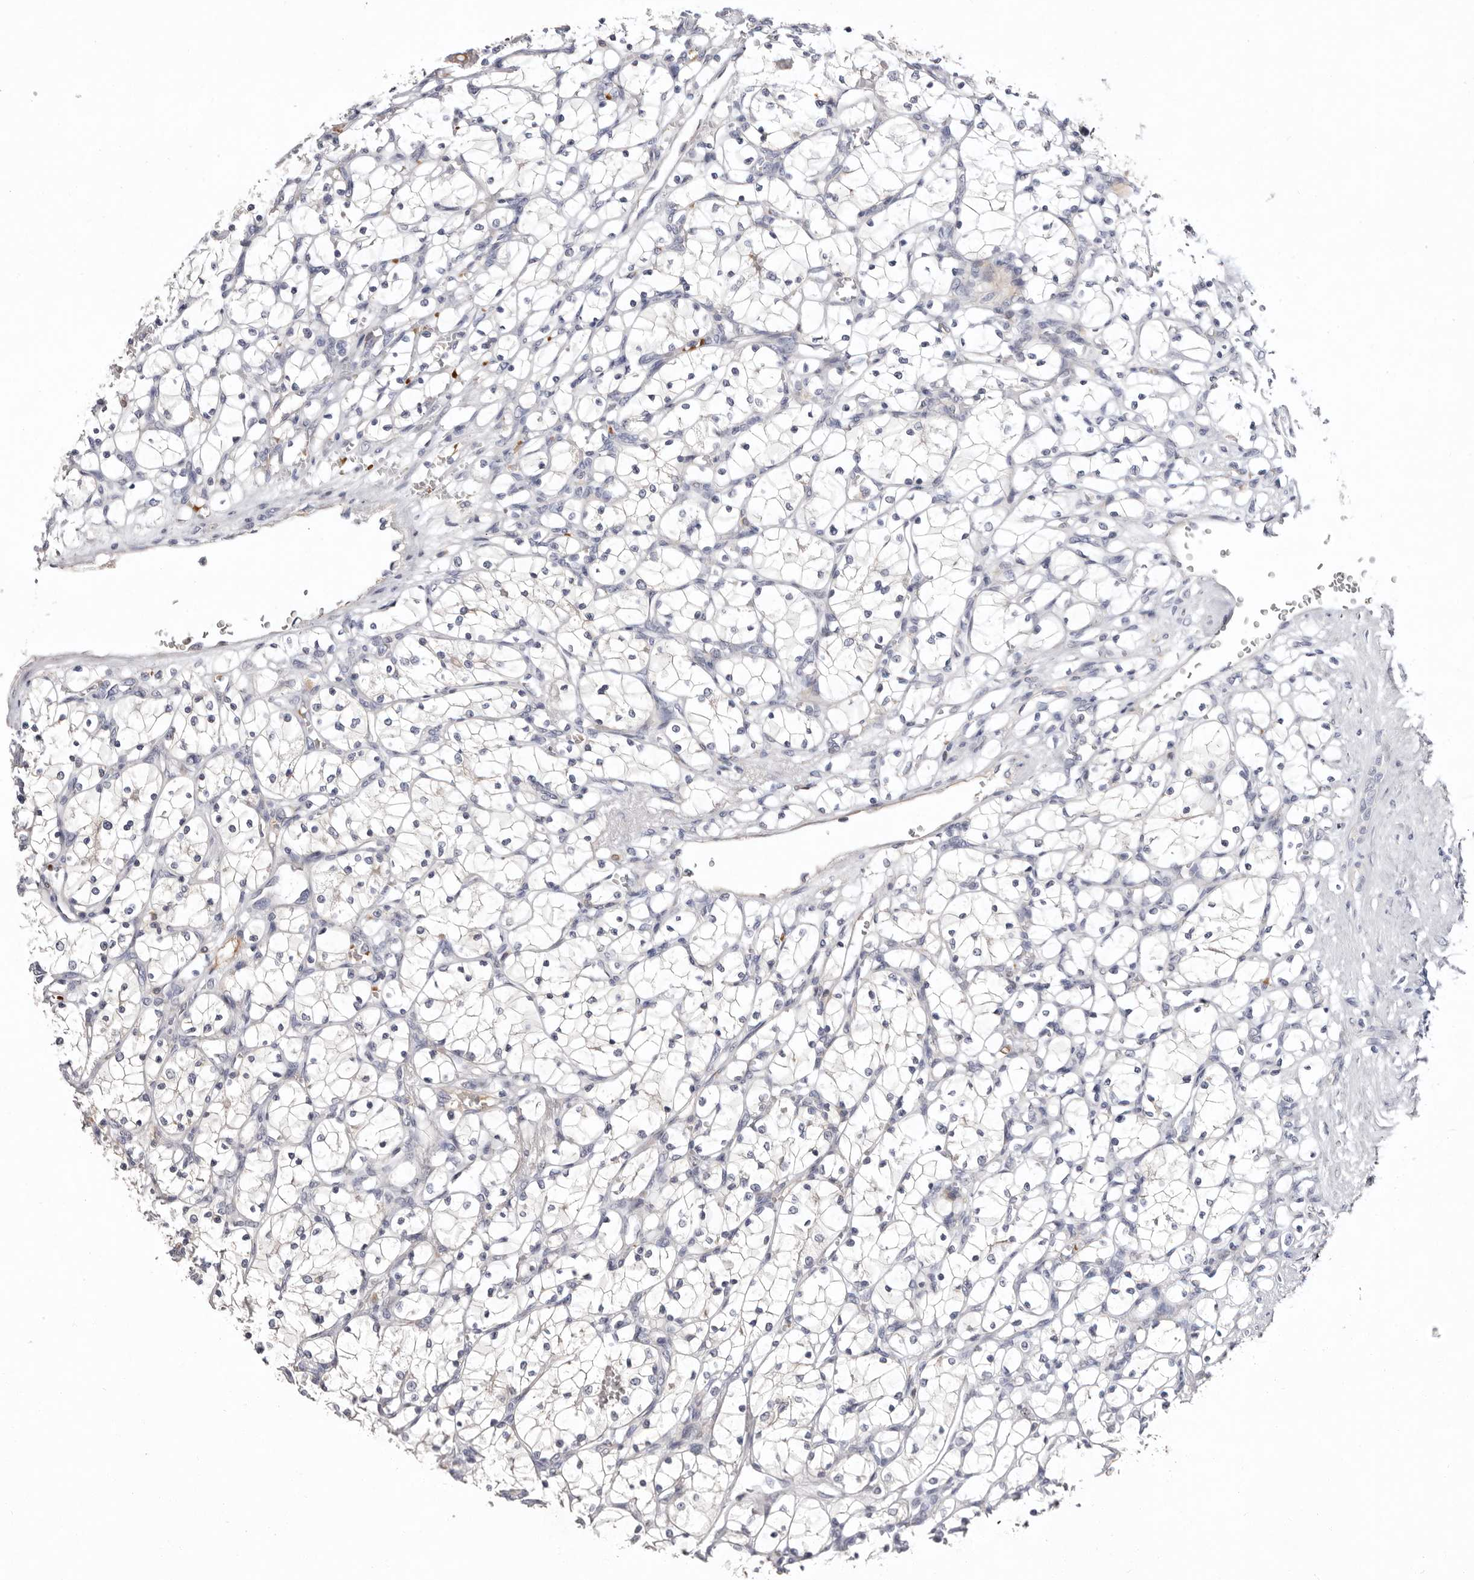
{"staining": {"intensity": "negative", "quantity": "none", "location": "none"}, "tissue": "renal cancer", "cell_type": "Tumor cells", "image_type": "cancer", "snomed": [{"axis": "morphology", "description": "Adenocarcinoma, NOS"}, {"axis": "topography", "description": "Kidney"}], "caption": "The histopathology image reveals no staining of tumor cells in renal cancer. (Stains: DAB immunohistochemistry (IHC) with hematoxylin counter stain, Microscopy: brightfield microscopy at high magnification).", "gene": "LMLN", "patient": {"sex": "female", "age": 69}}